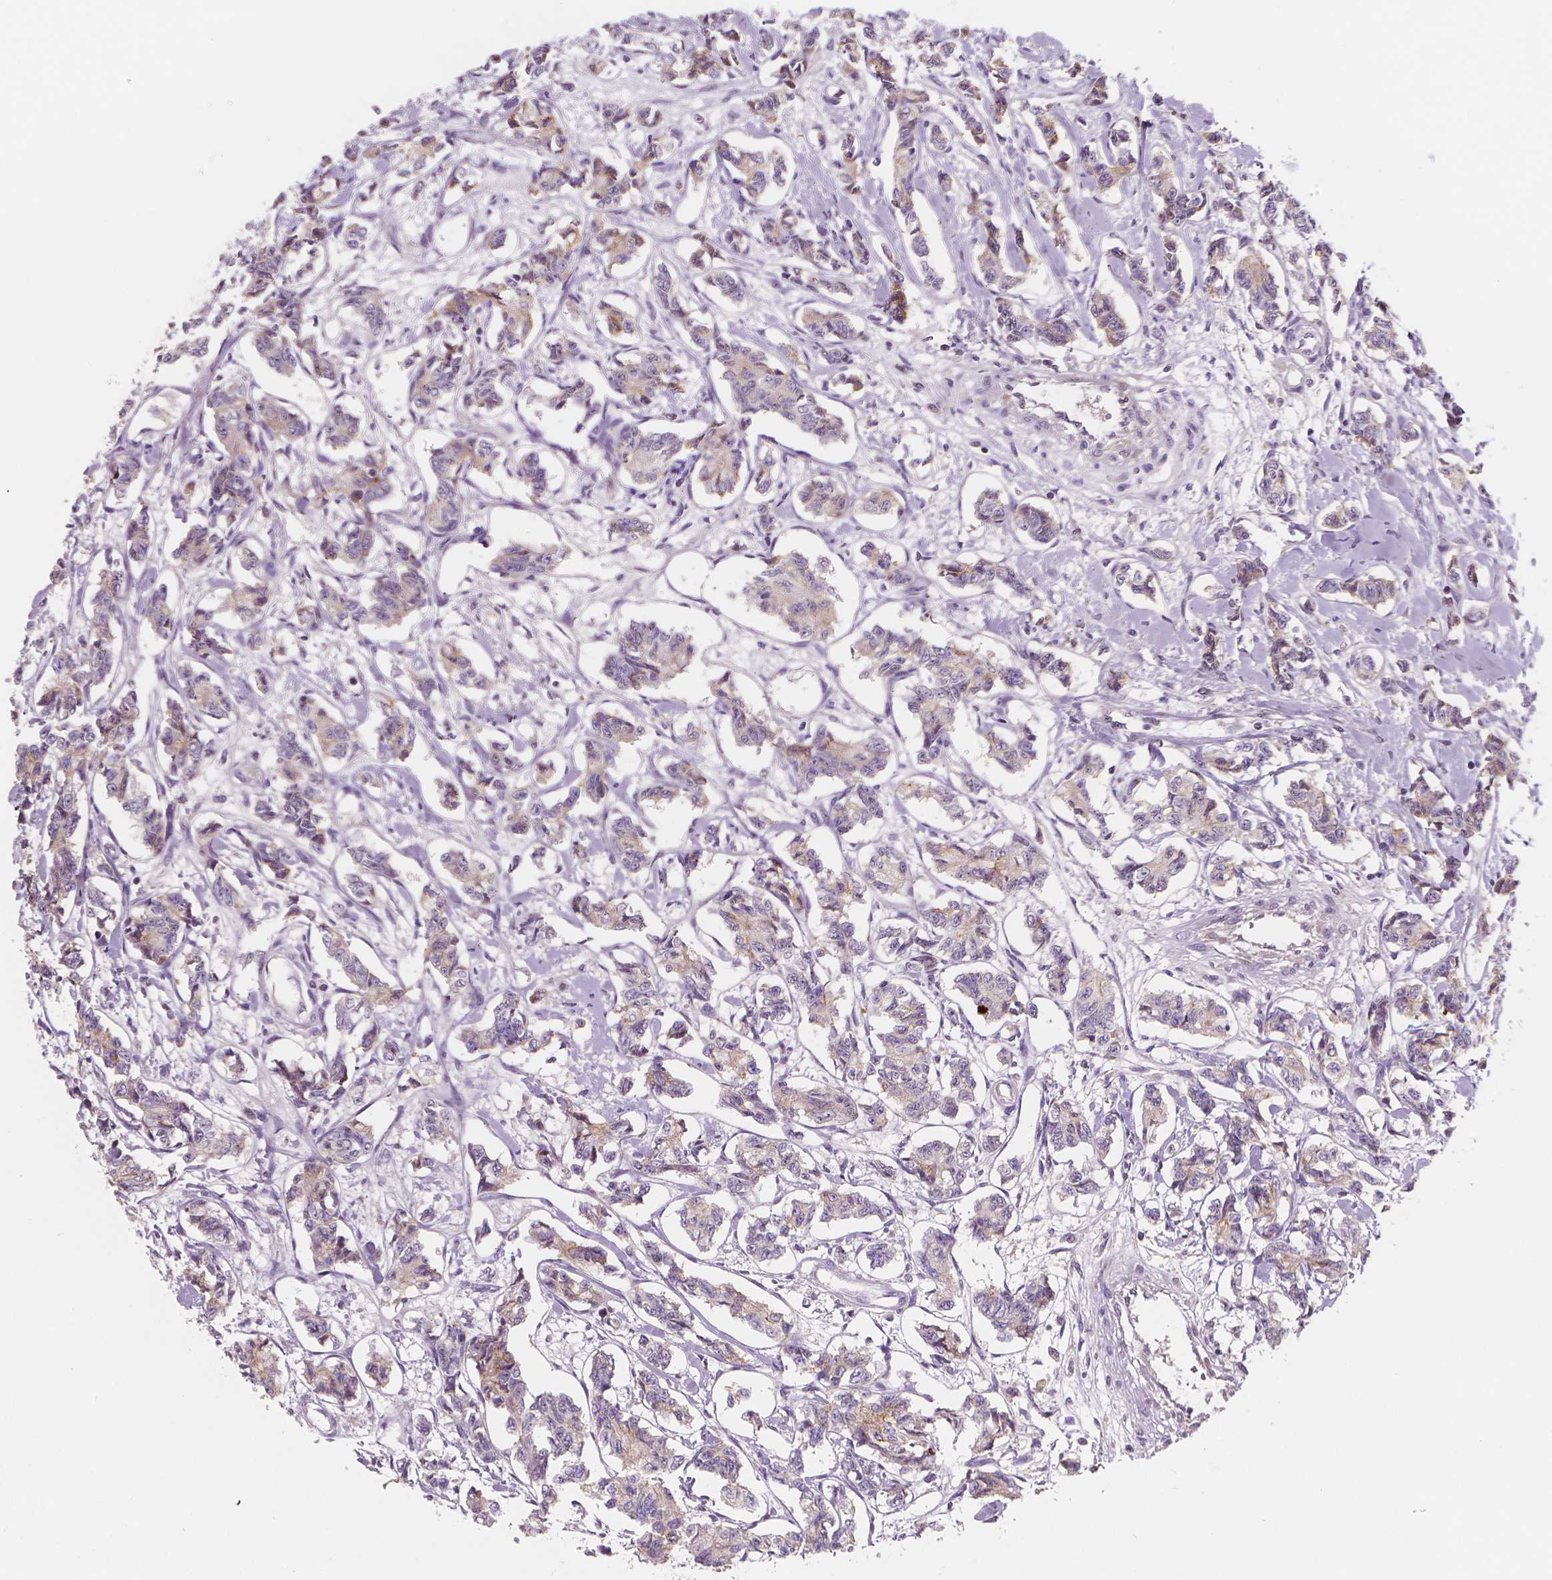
{"staining": {"intensity": "weak", "quantity": "<25%", "location": "cytoplasmic/membranous"}, "tissue": "carcinoid", "cell_type": "Tumor cells", "image_type": "cancer", "snomed": [{"axis": "morphology", "description": "Carcinoid, malignant, NOS"}, {"axis": "topography", "description": "Kidney"}], "caption": "Immunohistochemistry (IHC) of carcinoid (malignant) demonstrates no expression in tumor cells.", "gene": "APOA4", "patient": {"sex": "female", "age": 41}}